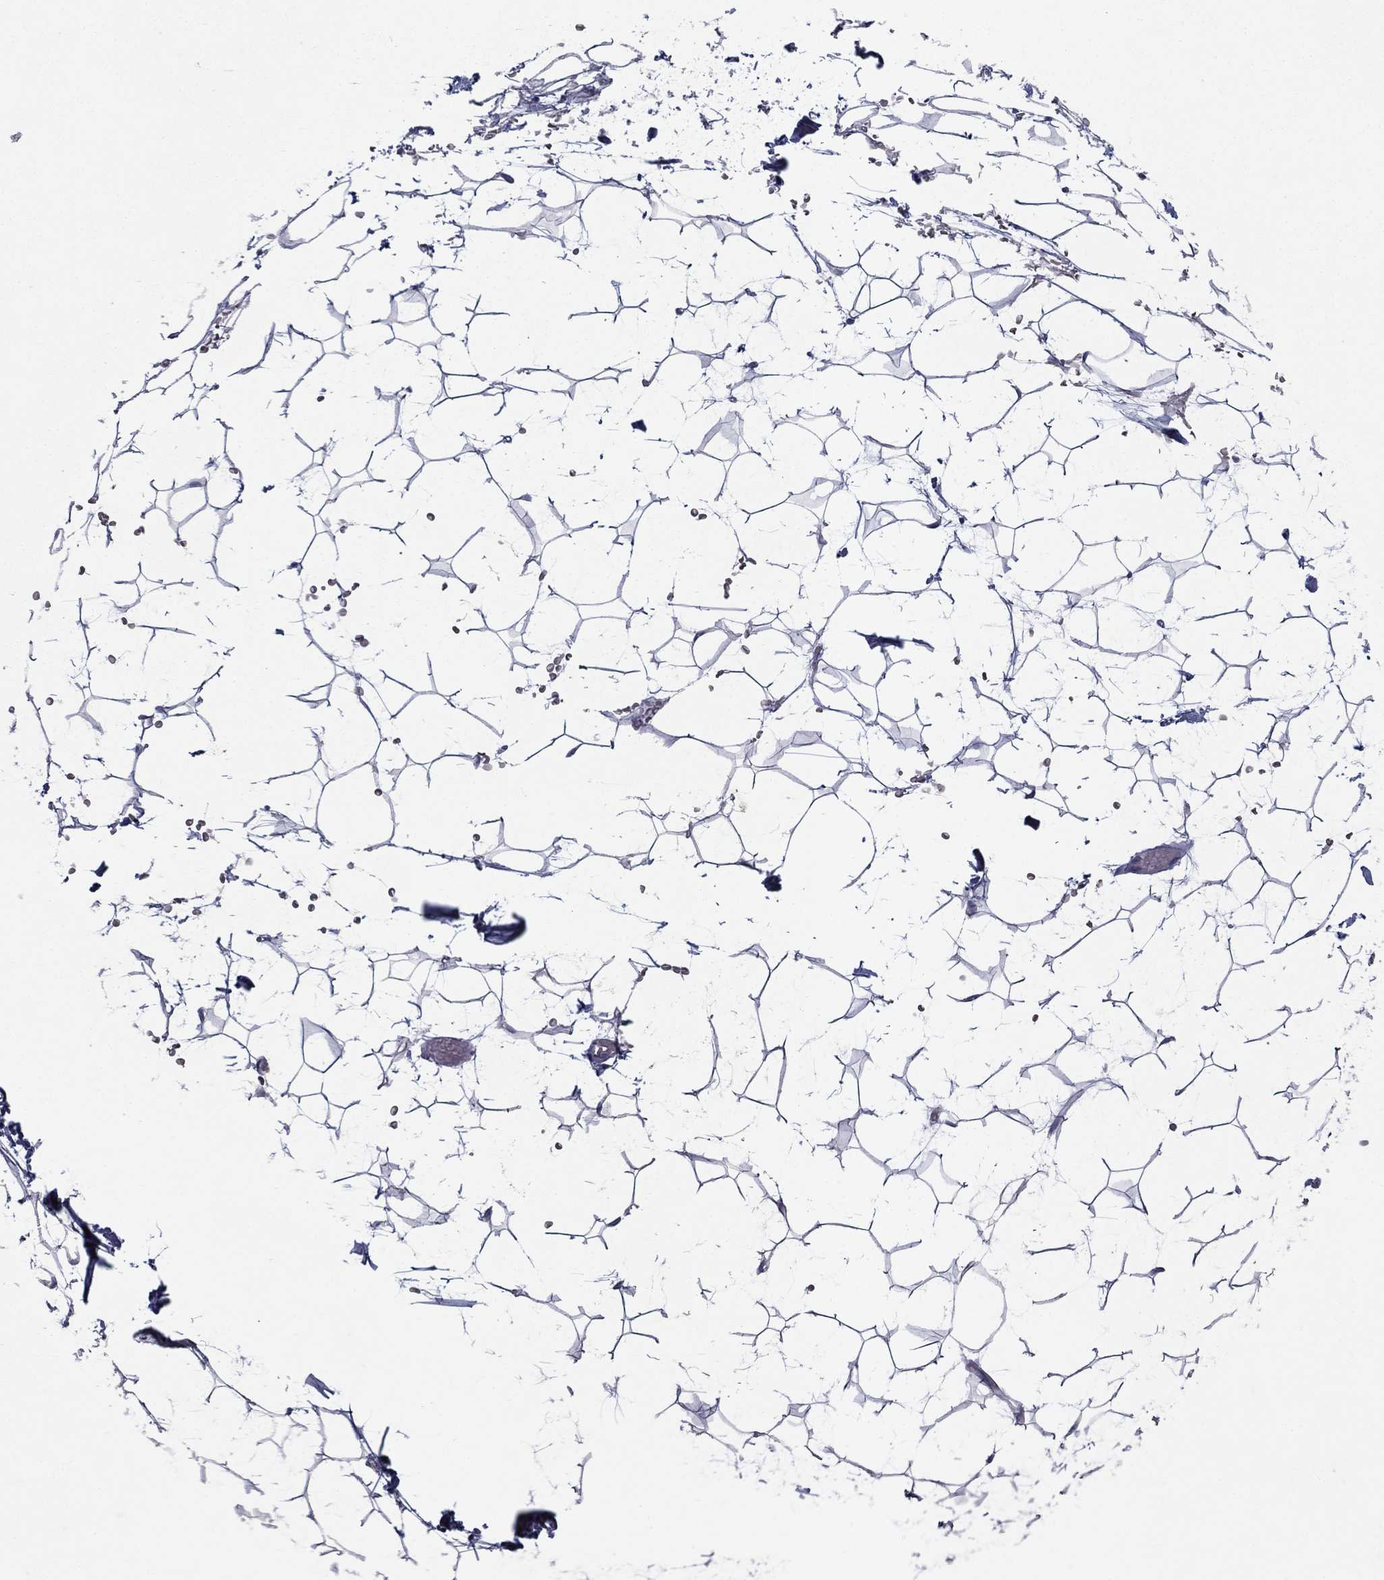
{"staining": {"intensity": "negative", "quantity": "none", "location": "none"}, "tissue": "adipose tissue", "cell_type": "Adipocytes", "image_type": "normal", "snomed": [{"axis": "morphology", "description": "Normal tissue, NOS"}, {"axis": "topography", "description": "Skin"}, {"axis": "topography", "description": "Peripheral nerve tissue"}], "caption": "Immunohistochemical staining of unremarkable adipose tissue reveals no significant positivity in adipocytes.", "gene": "SULT2B1", "patient": {"sex": "female", "age": 56}}